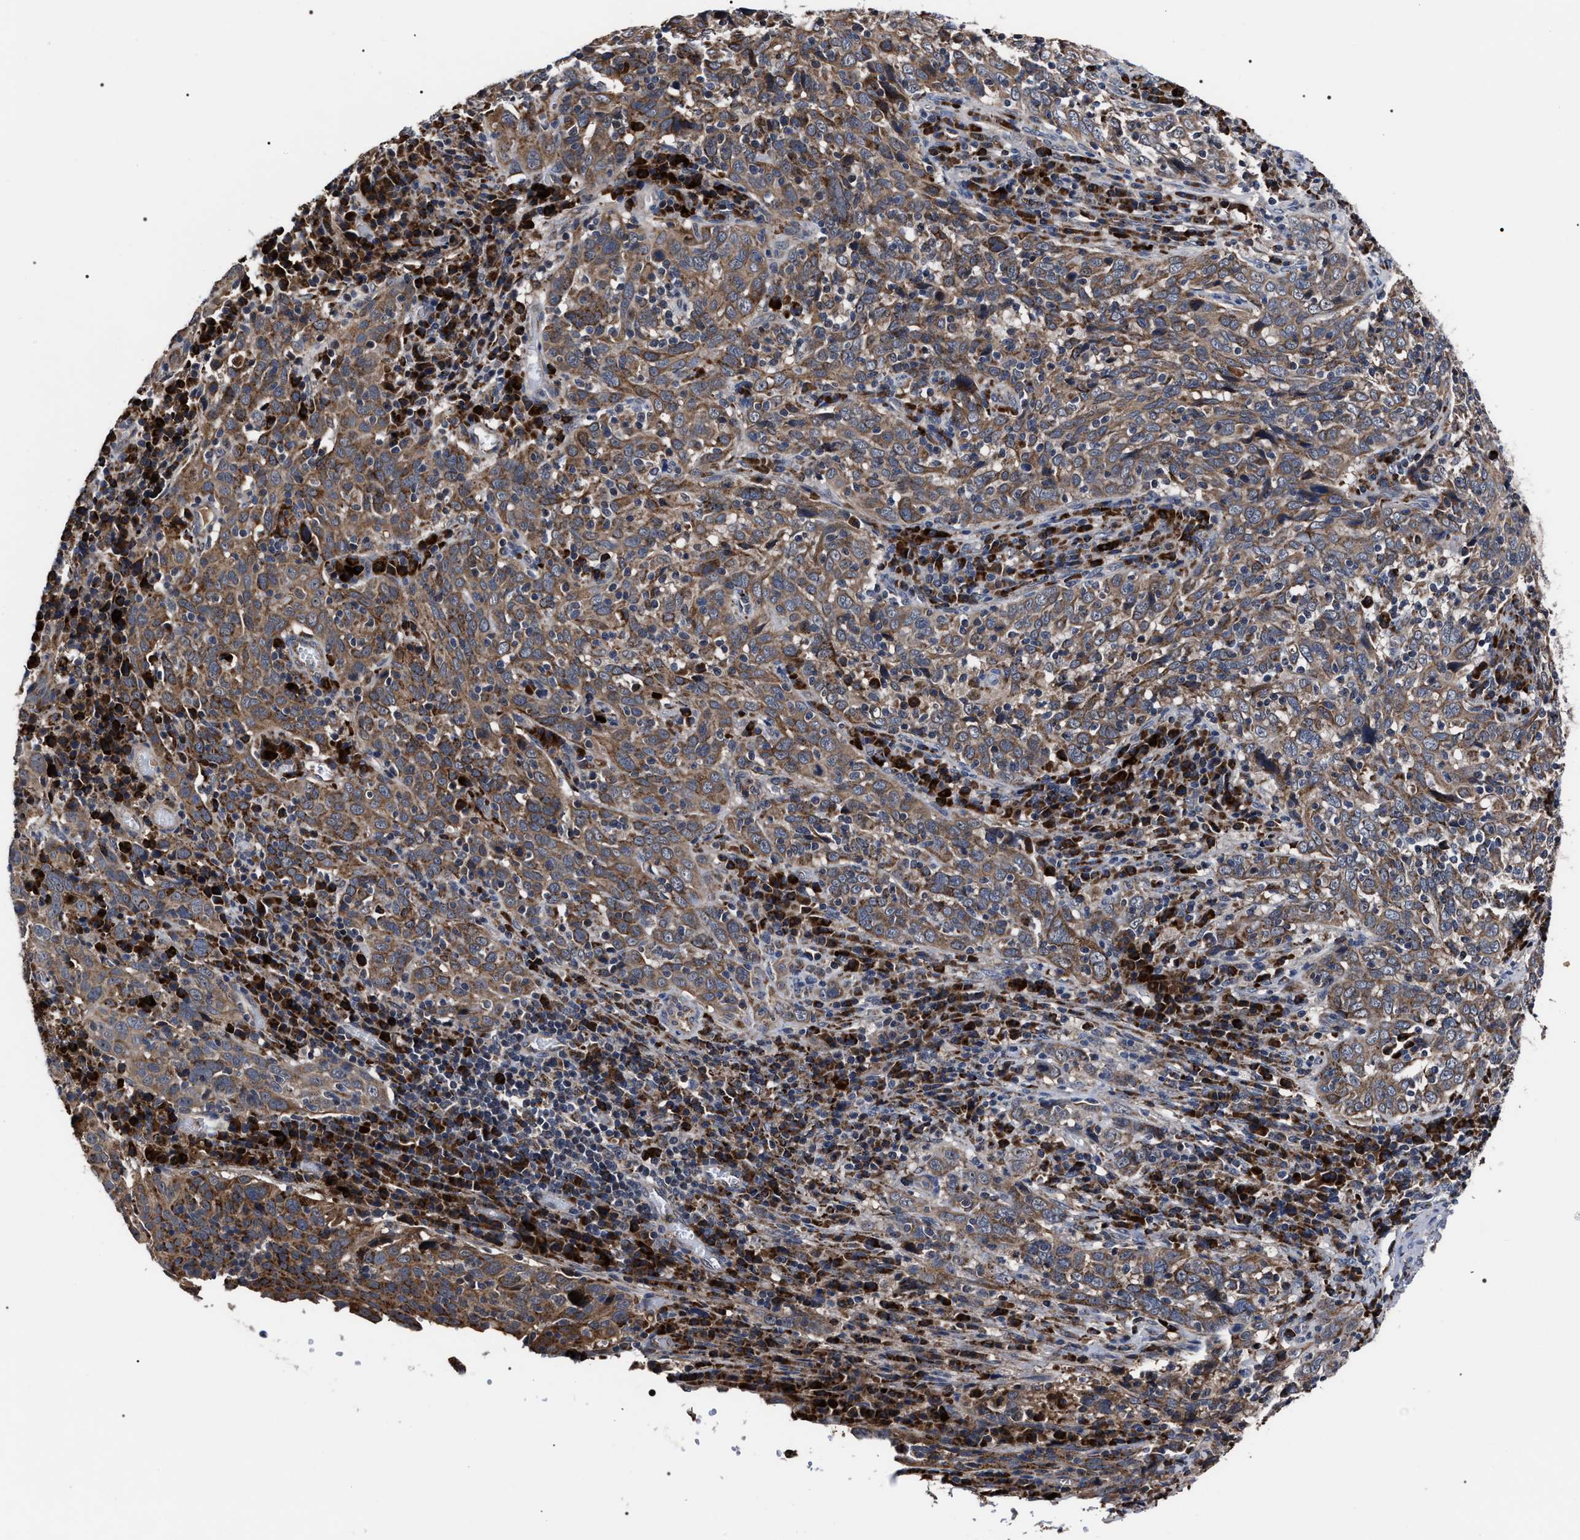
{"staining": {"intensity": "moderate", "quantity": ">75%", "location": "cytoplasmic/membranous"}, "tissue": "cervical cancer", "cell_type": "Tumor cells", "image_type": "cancer", "snomed": [{"axis": "morphology", "description": "Squamous cell carcinoma, NOS"}, {"axis": "topography", "description": "Cervix"}], "caption": "DAB (3,3'-diaminobenzidine) immunohistochemical staining of cervical cancer (squamous cell carcinoma) shows moderate cytoplasmic/membranous protein staining in about >75% of tumor cells. Ihc stains the protein of interest in brown and the nuclei are stained blue.", "gene": "MACC1", "patient": {"sex": "female", "age": 46}}